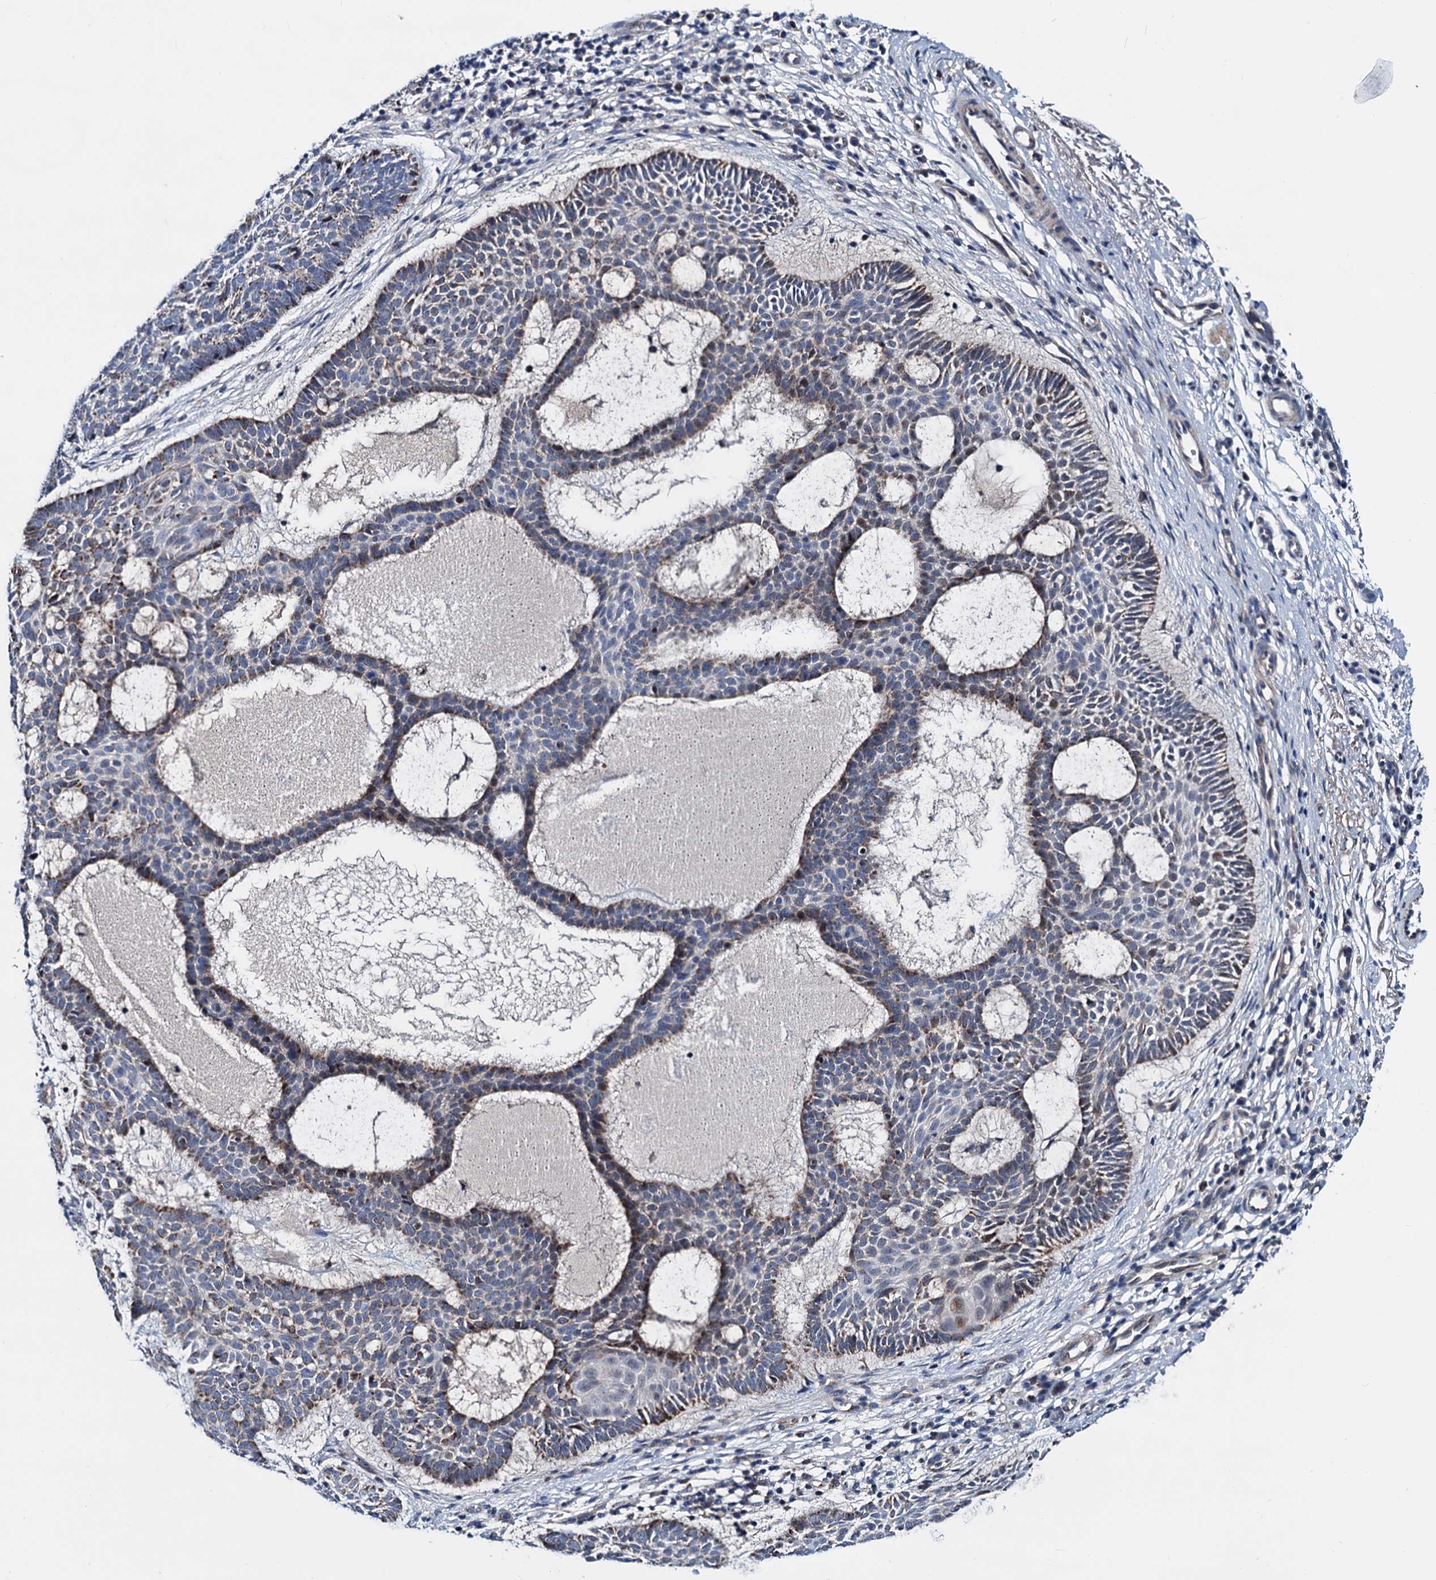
{"staining": {"intensity": "moderate", "quantity": "25%-75%", "location": "cytoplasmic/membranous,nuclear"}, "tissue": "skin cancer", "cell_type": "Tumor cells", "image_type": "cancer", "snomed": [{"axis": "morphology", "description": "Basal cell carcinoma"}, {"axis": "topography", "description": "Skin"}], "caption": "Skin cancer (basal cell carcinoma) stained with immunohistochemistry (IHC) exhibits moderate cytoplasmic/membranous and nuclear staining in approximately 25%-75% of tumor cells.", "gene": "COA4", "patient": {"sex": "male", "age": 85}}